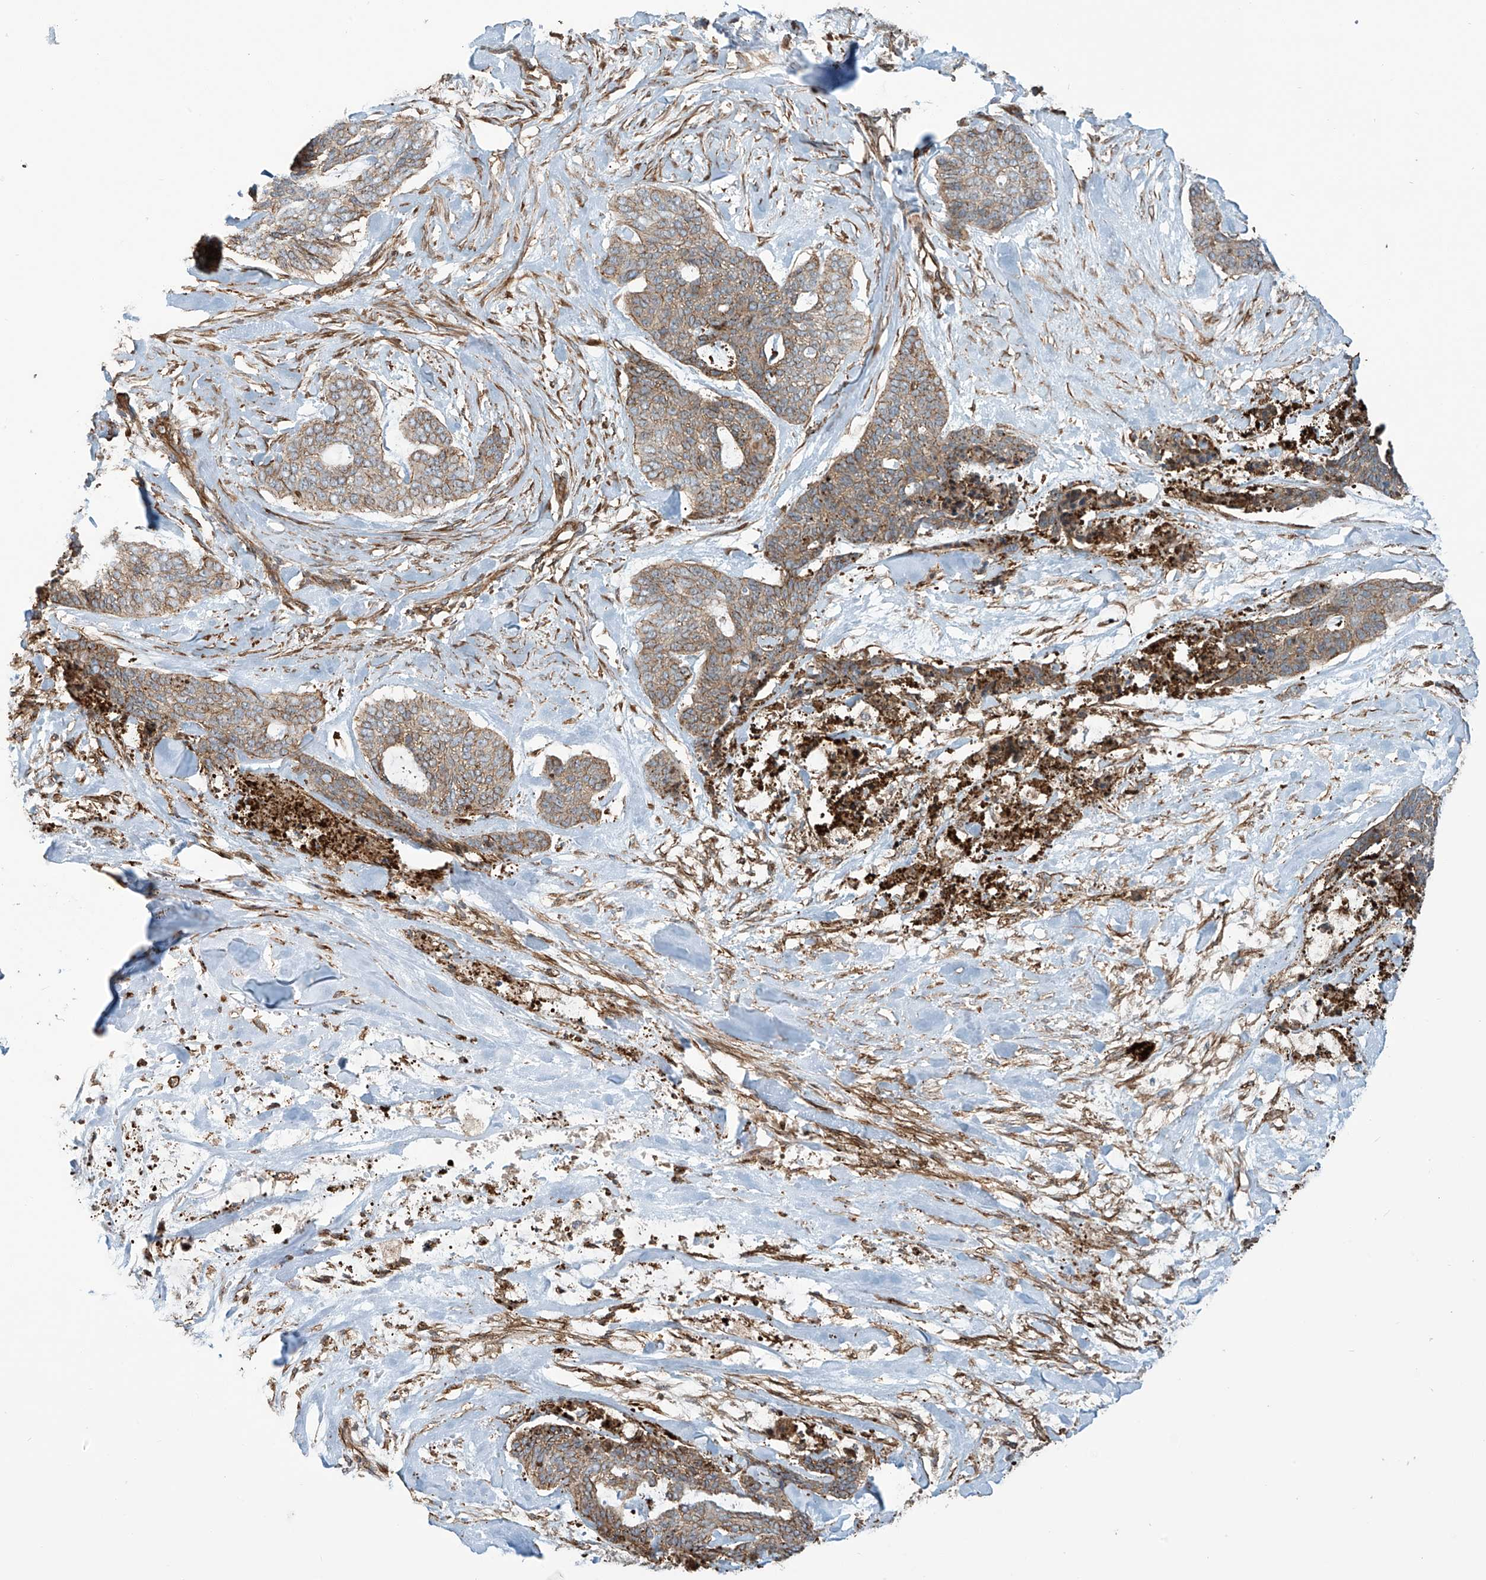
{"staining": {"intensity": "moderate", "quantity": ">75%", "location": "cytoplasmic/membranous"}, "tissue": "skin cancer", "cell_type": "Tumor cells", "image_type": "cancer", "snomed": [{"axis": "morphology", "description": "Basal cell carcinoma"}, {"axis": "topography", "description": "Skin"}], "caption": "DAB (3,3'-diaminobenzidine) immunohistochemical staining of skin cancer (basal cell carcinoma) demonstrates moderate cytoplasmic/membranous protein staining in approximately >75% of tumor cells.", "gene": "SLC9A2", "patient": {"sex": "female", "age": 64}}